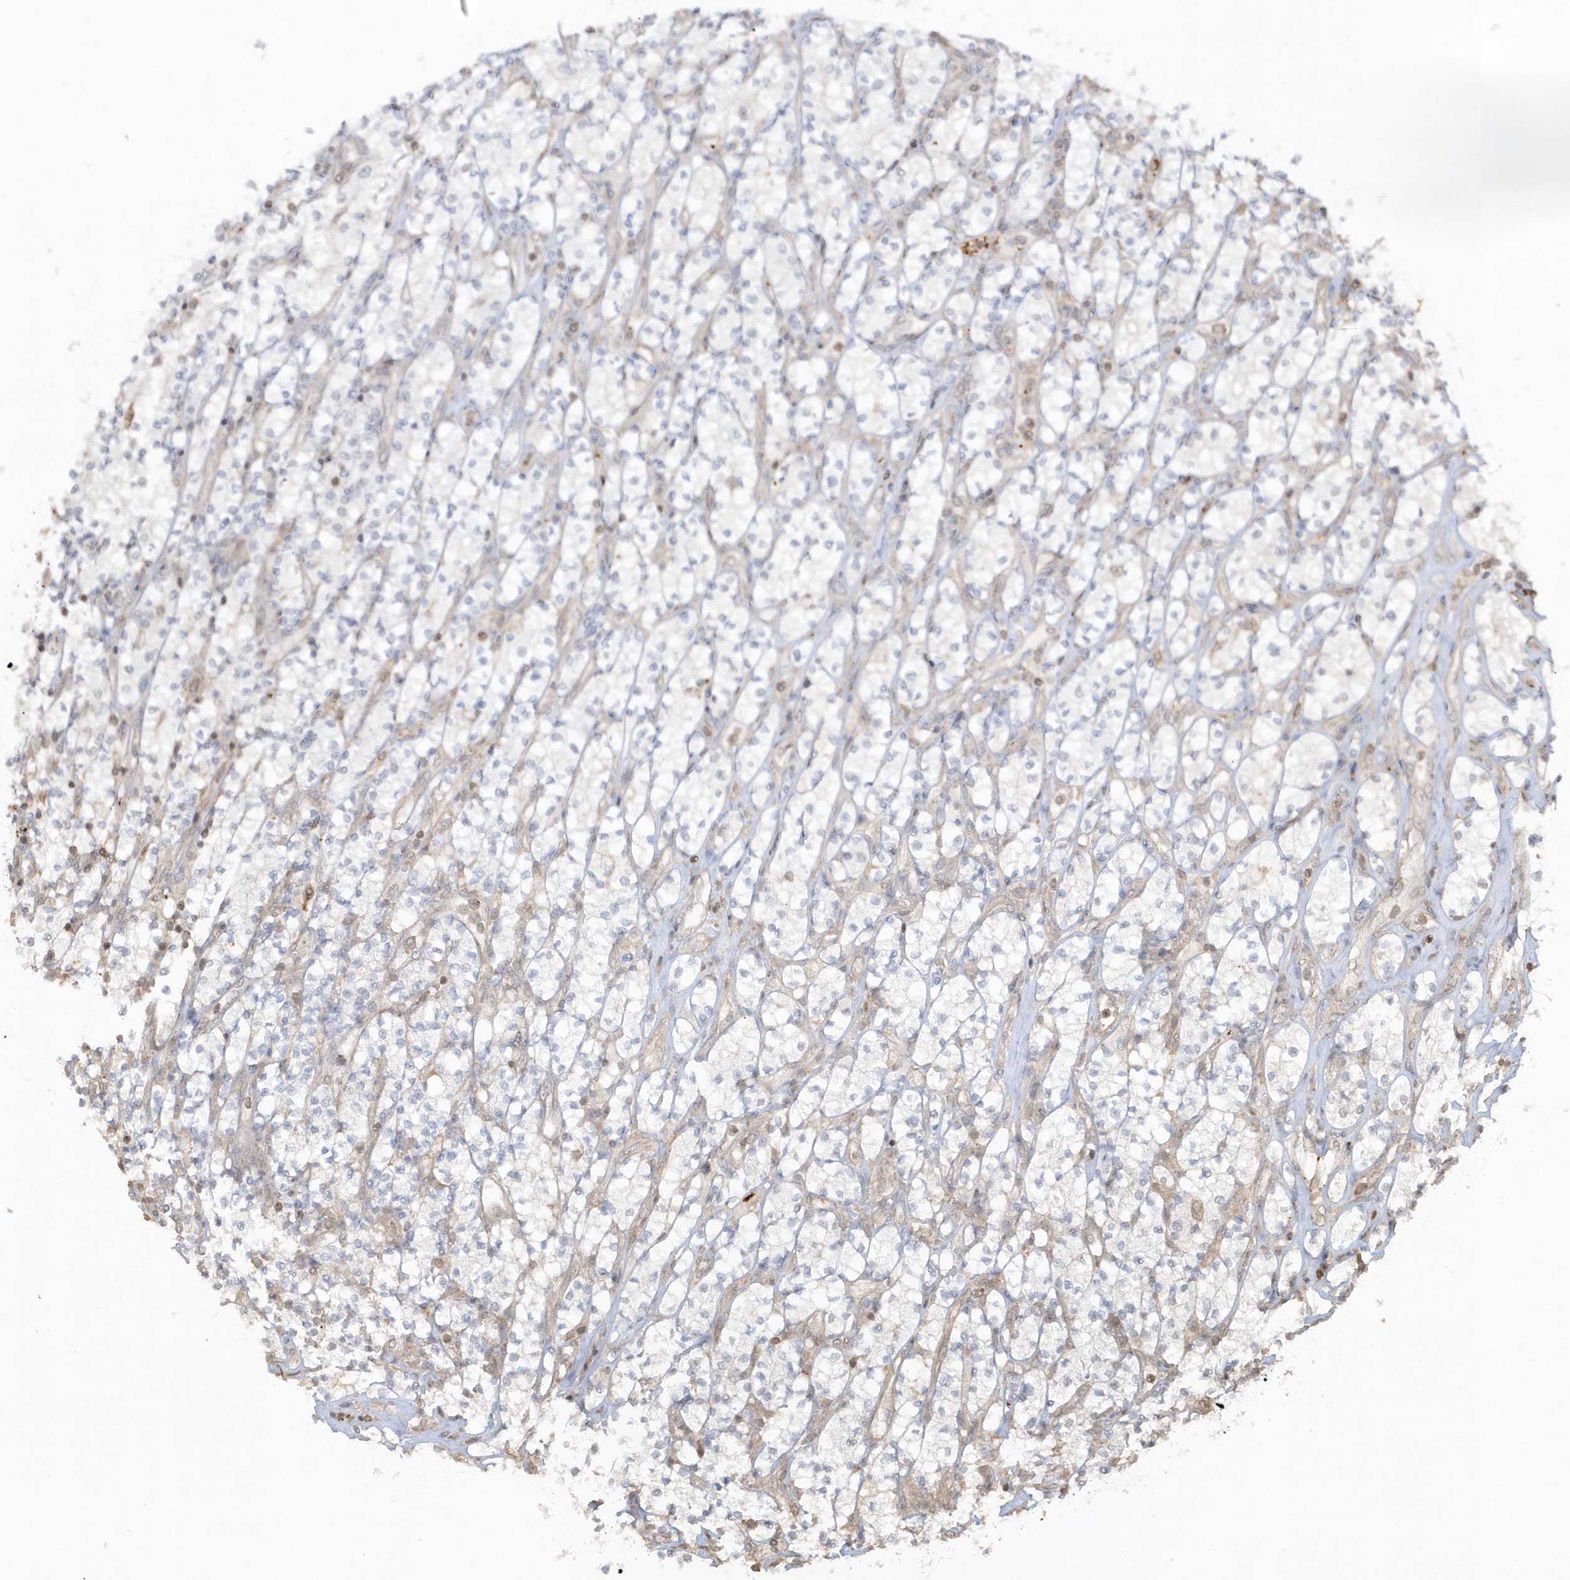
{"staining": {"intensity": "negative", "quantity": "none", "location": "none"}, "tissue": "renal cancer", "cell_type": "Tumor cells", "image_type": "cancer", "snomed": [{"axis": "morphology", "description": "Adenocarcinoma, NOS"}, {"axis": "topography", "description": "Kidney"}], "caption": "The IHC photomicrograph has no significant expression in tumor cells of renal adenocarcinoma tissue. (DAB immunohistochemistry (IHC) with hematoxylin counter stain).", "gene": "BSN", "patient": {"sex": "male", "age": 77}}